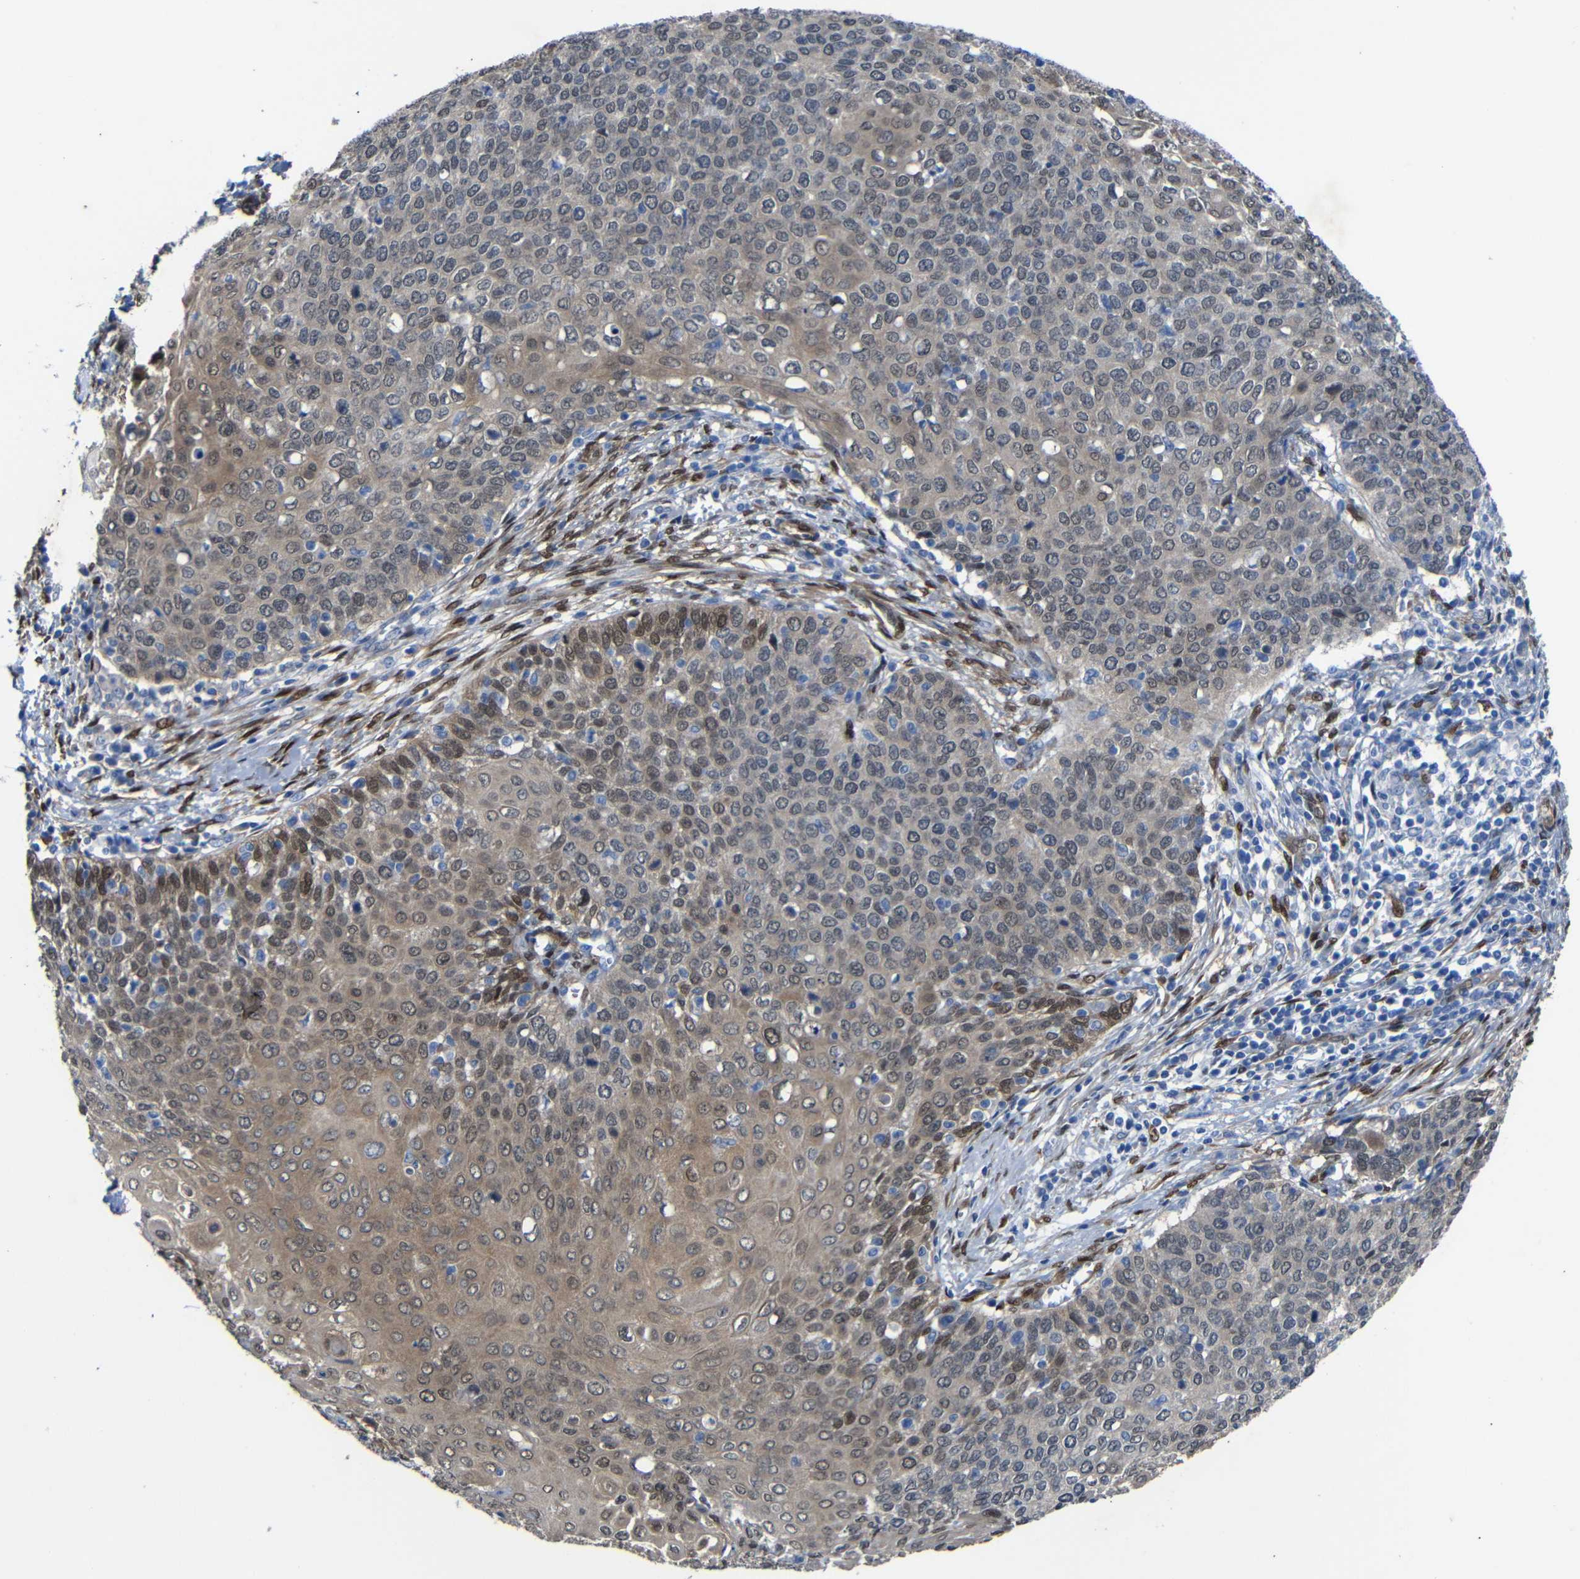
{"staining": {"intensity": "weak", "quantity": ">75%", "location": "cytoplasmic/membranous,nuclear"}, "tissue": "cervical cancer", "cell_type": "Tumor cells", "image_type": "cancer", "snomed": [{"axis": "morphology", "description": "Squamous cell carcinoma, NOS"}, {"axis": "topography", "description": "Cervix"}], "caption": "Immunohistochemistry (IHC) staining of cervical squamous cell carcinoma, which demonstrates low levels of weak cytoplasmic/membranous and nuclear expression in approximately >75% of tumor cells indicating weak cytoplasmic/membranous and nuclear protein positivity. The staining was performed using DAB (3,3'-diaminobenzidine) (brown) for protein detection and nuclei were counterstained in hematoxylin (blue).", "gene": "YAP1", "patient": {"sex": "female", "age": 39}}